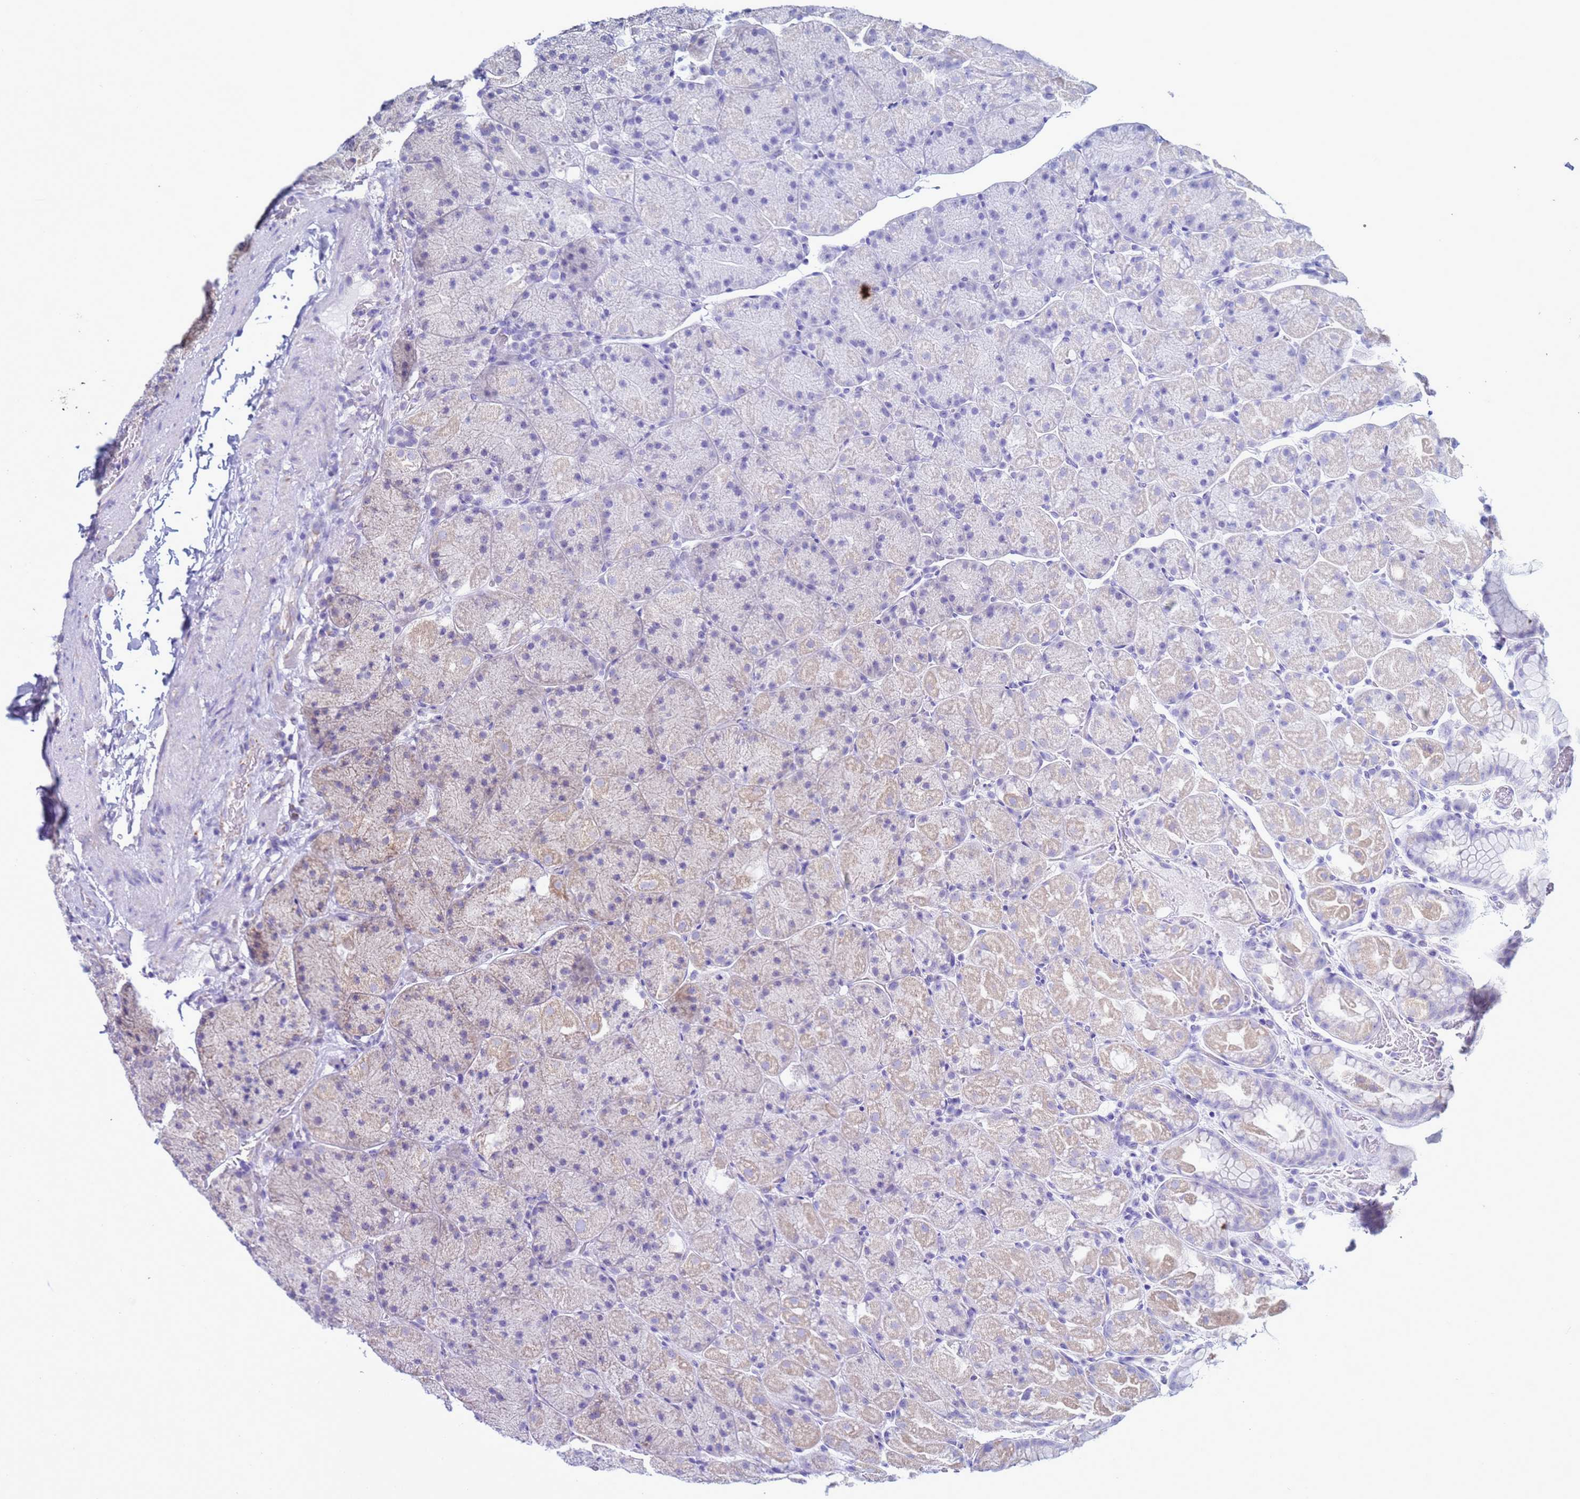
{"staining": {"intensity": "moderate", "quantity": "<25%", "location": "cytoplasmic/membranous"}, "tissue": "stomach", "cell_type": "Glandular cells", "image_type": "normal", "snomed": [{"axis": "morphology", "description": "Normal tissue, NOS"}, {"axis": "topography", "description": "Stomach, upper"}, {"axis": "topography", "description": "Stomach, lower"}], "caption": "Immunohistochemical staining of unremarkable human stomach shows low levels of moderate cytoplasmic/membranous positivity in approximately <25% of glandular cells. Nuclei are stained in blue.", "gene": "HPCAL1", "patient": {"sex": "male", "age": 67}}